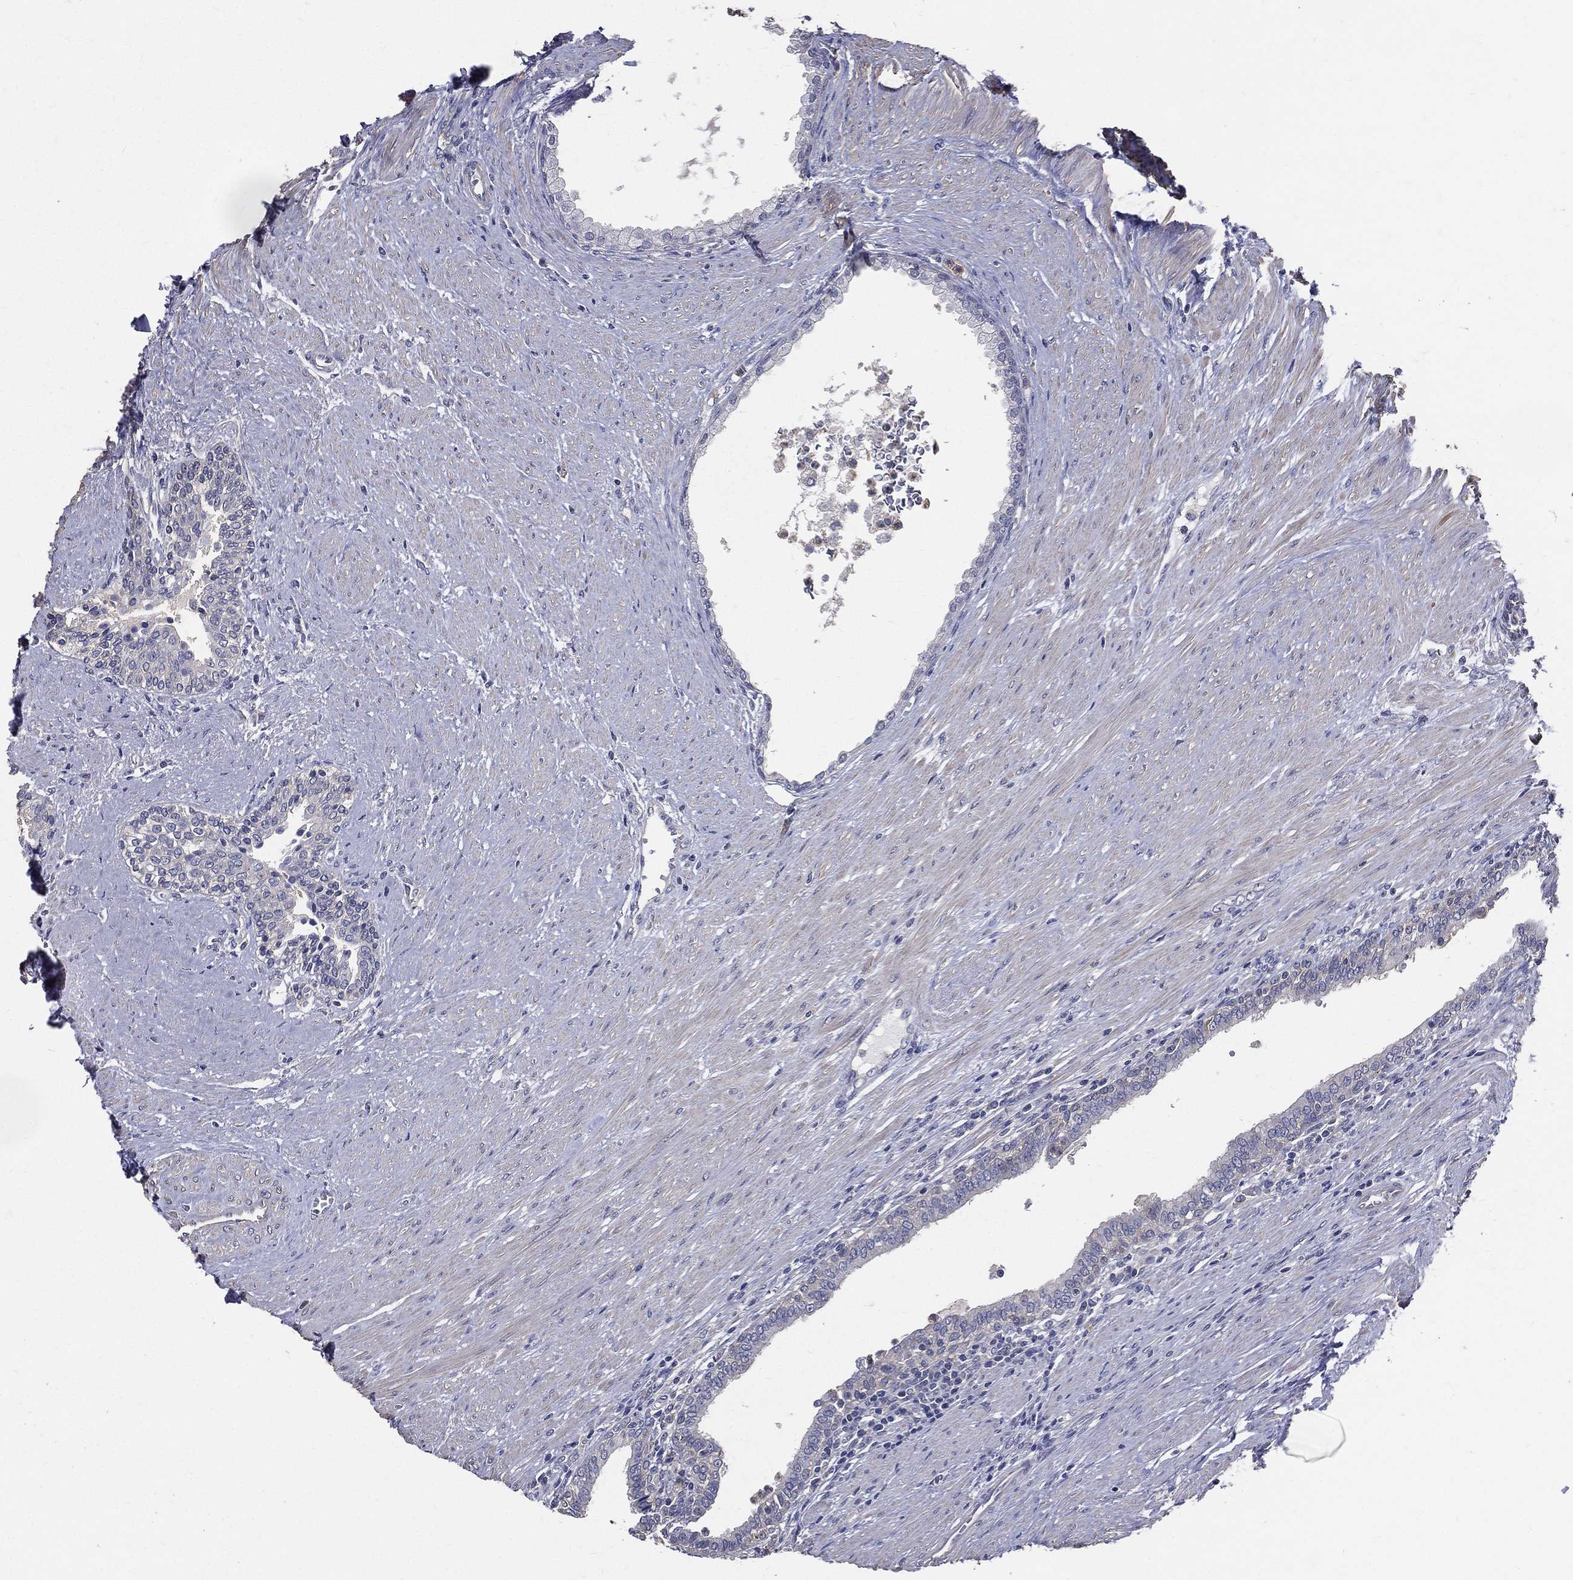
{"staining": {"intensity": "negative", "quantity": "none", "location": "none"}, "tissue": "prostate", "cell_type": "Glandular cells", "image_type": "normal", "snomed": [{"axis": "morphology", "description": "Normal tissue, NOS"}, {"axis": "topography", "description": "Prostate"}], "caption": "This is an immunohistochemistry (IHC) image of unremarkable human prostate. There is no staining in glandular cells.", "gene": "SERPINB2", "patient": {"sex": "male", "age": 64}}